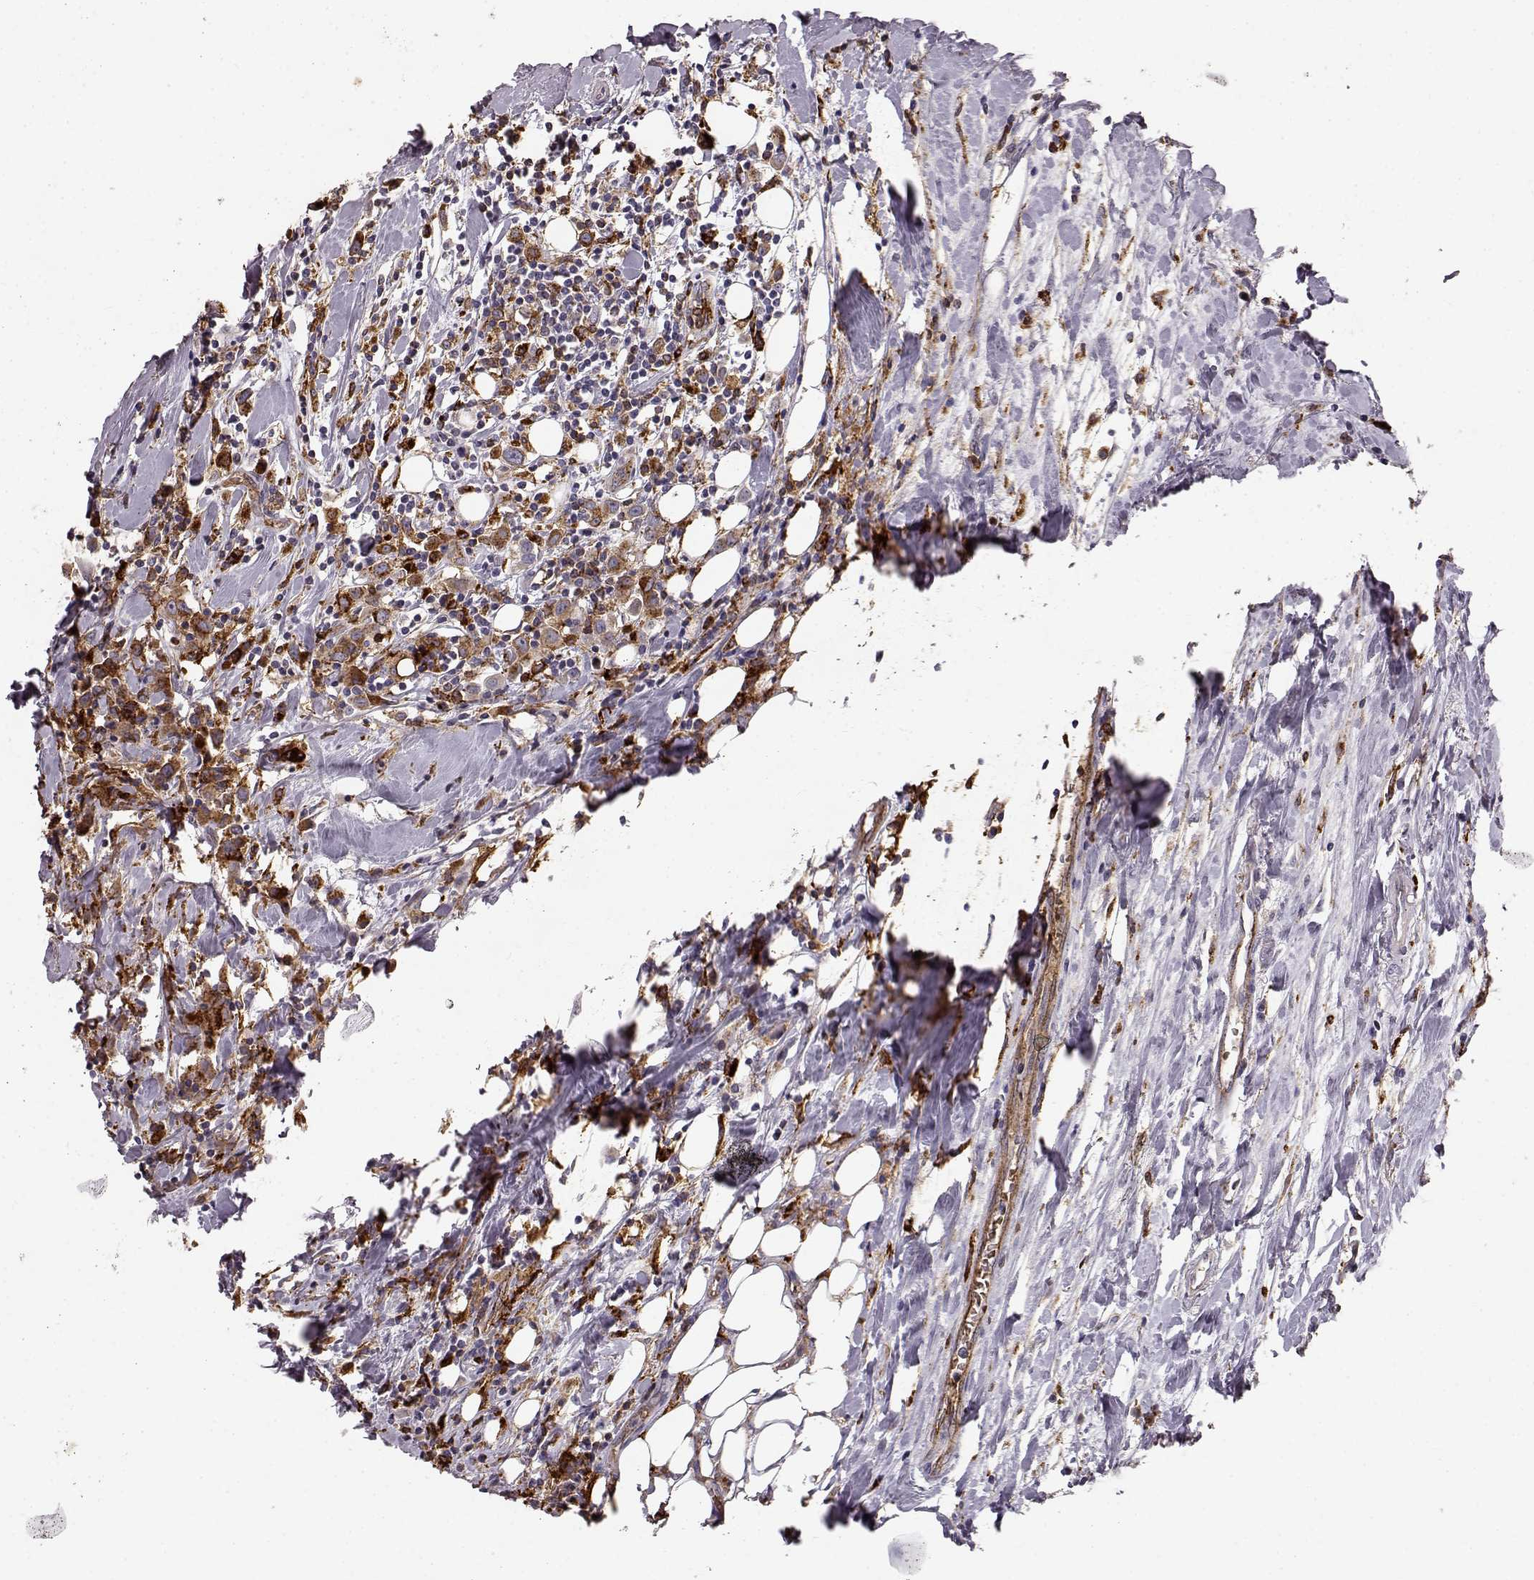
{"staining": {"intensity": "strong", "quantity": "25%-75%", "location": "cytoplasmic/membranous"}, "tissue": "breast cancer", "cell_type": "Tumor cells", "image_type": "cancer", "snomed": [{"axis": "morphology", "description": "Duct carcinoma"}, {"axis": "topography", "description": "Breast"}], "caption": "Breast cancer (invasive ductal carcinoma) stained with DAB immunohistochemistry (IHC) displays high levels of strong cytoplasmic/membranous expression in approximately 25%-75% of tumor cells.", "gene": "CCNF", "patient": {"sex": "female", "age": 61}}